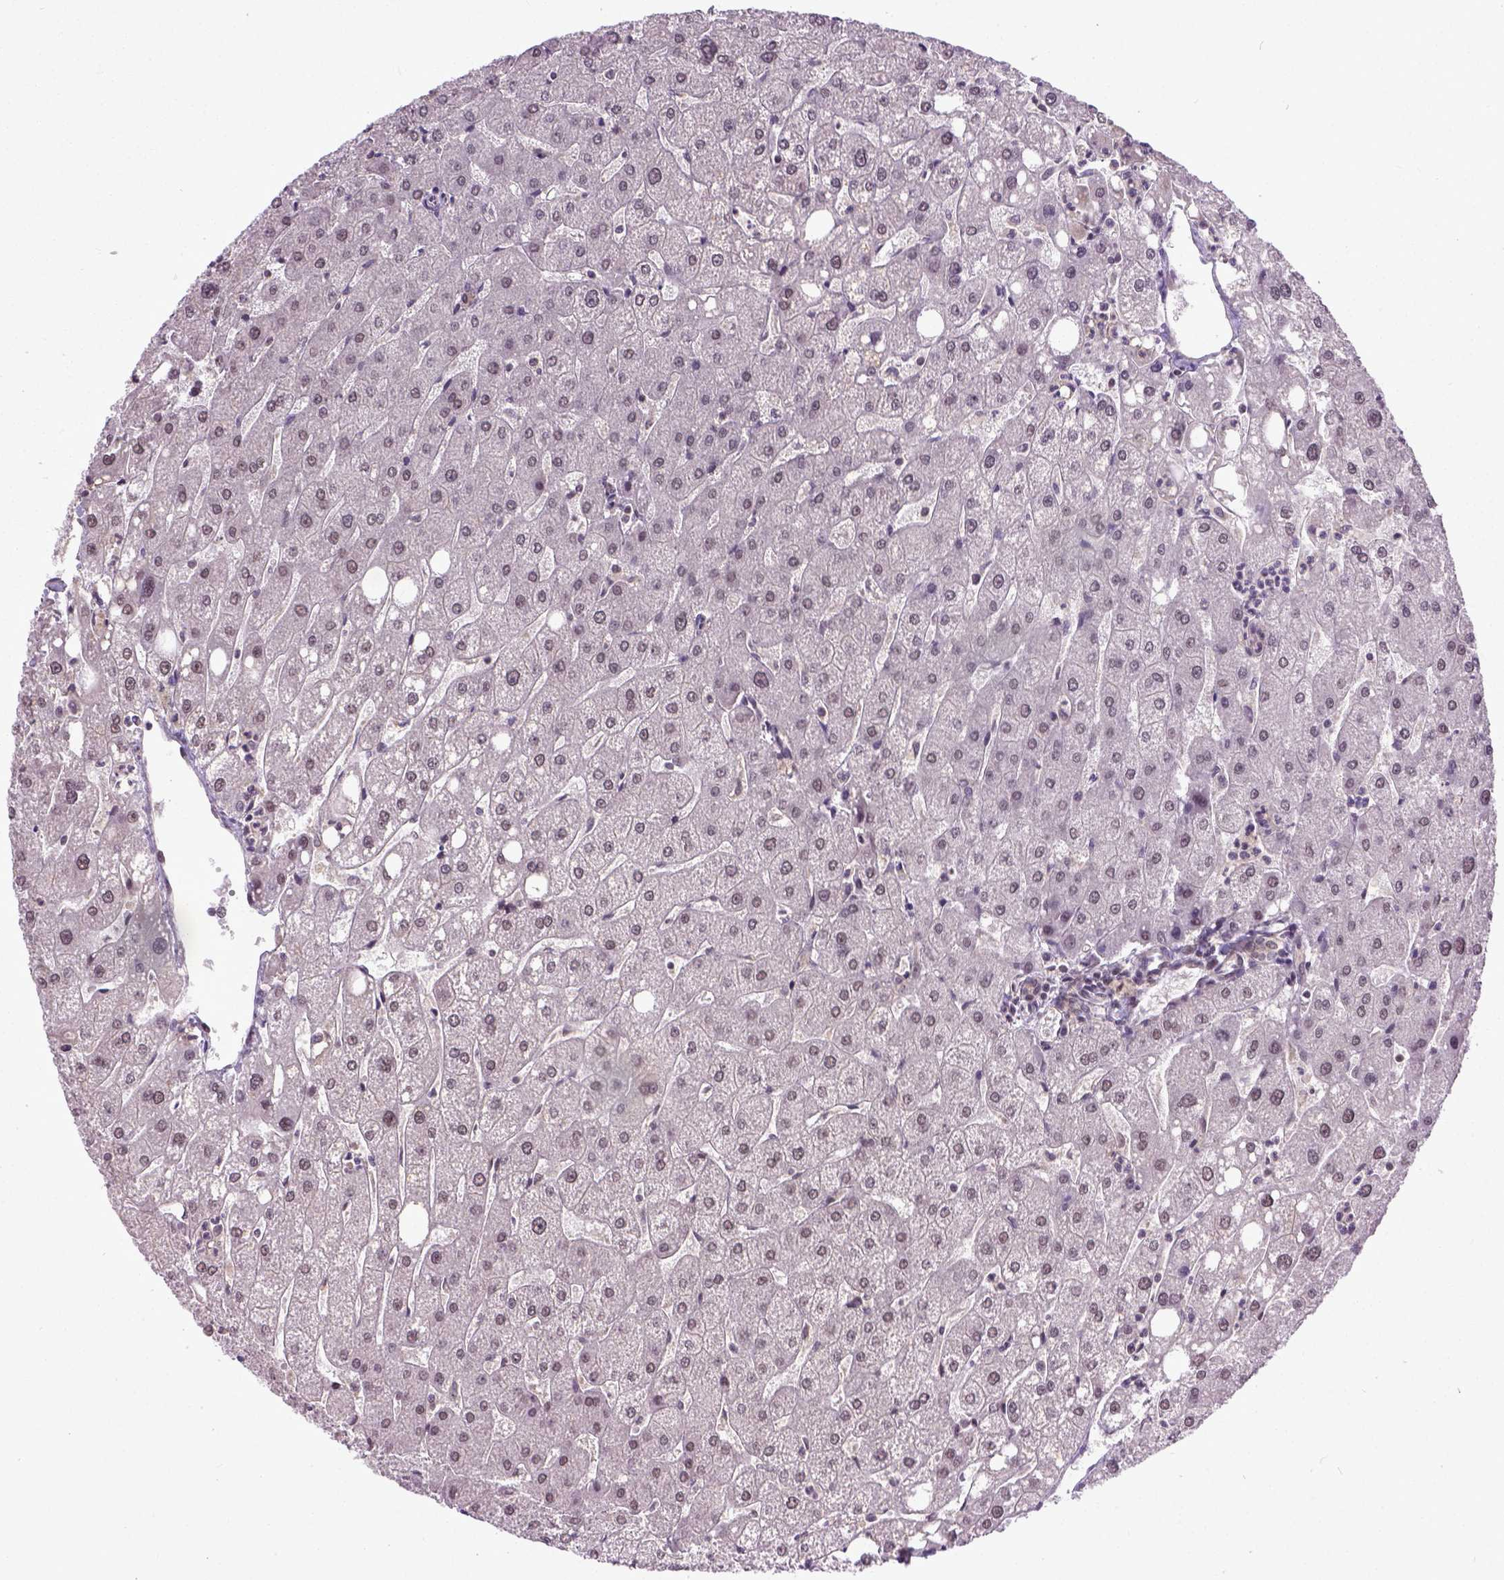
{"staining": {"intensity": "negative", "quantity": "none", "location": "none"}, "tissue": "liver", "cell_type": "Cholangiocytes", "image_type": "normal", "snomed": [{"axis": "morphology", "description": "Normal tissue, NOS"}, {"axis": "topography", "description": "Liver"}], "caption": "IHC micrograph of unremarkable liver: human liver stained with DAB reveals no significant protein positivity in cholangiocytes.", "gene": "UBA3", "patient": {"sex": "male", "age": 67}}